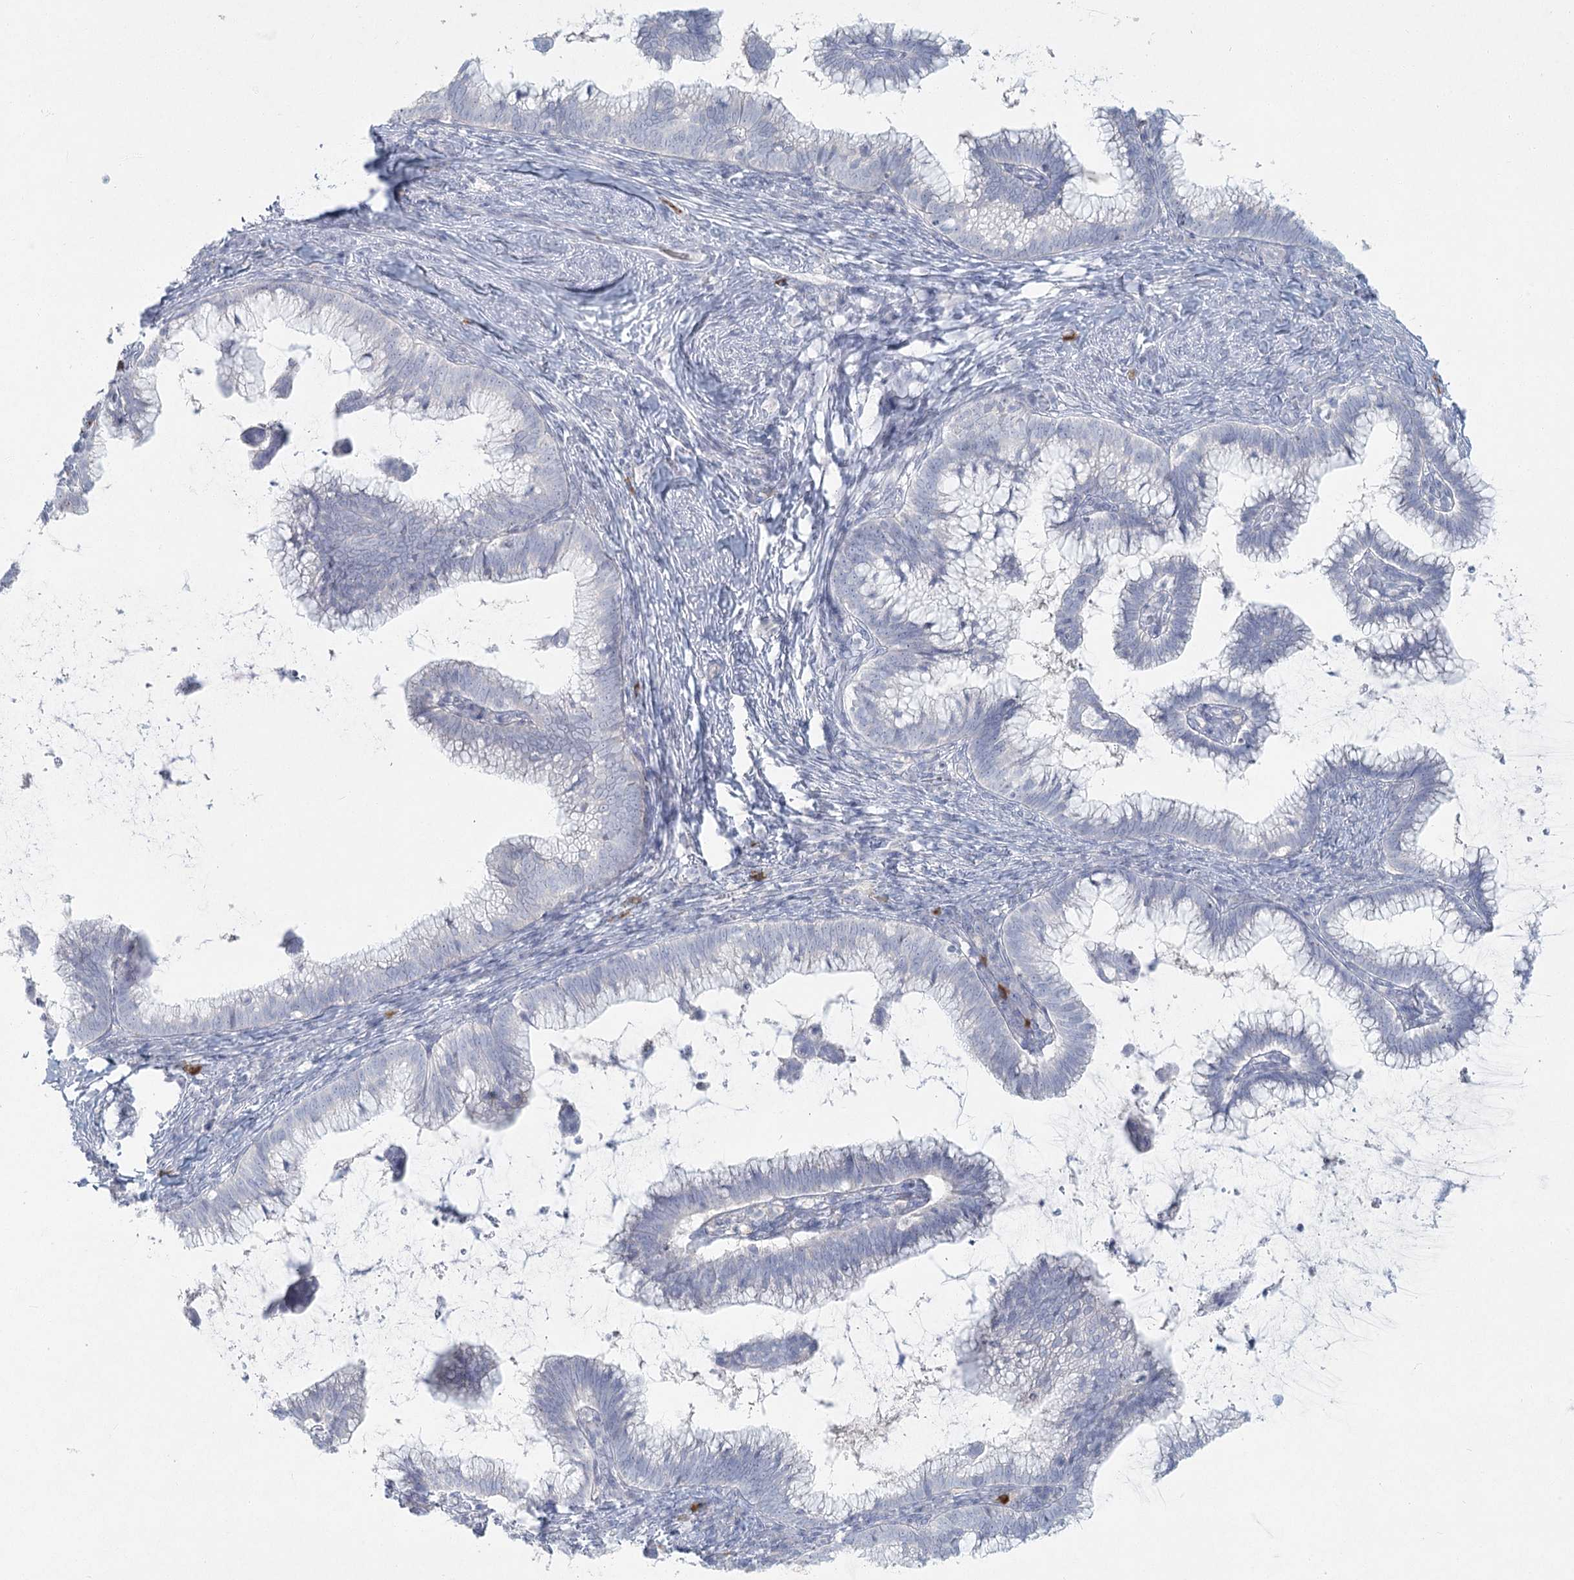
{"staining": {"intensity": "negative", "quantity": "none", "location": "none"}, "tissue": "cervical cancer", "cell_type": "Tumor cells", "image_type": "cancer", "snomed": [{"axis": "morphology", "description": "Adenocarcinoma, NOS"}, {"axis": "topography", "description": "Cervix"}], "caption": "Immunohistochemical staining of cervical cancer displays no significant staining in tumor cells.", "gene": "LRP2BP", "patient": {"sex": "female", "age": 36}}